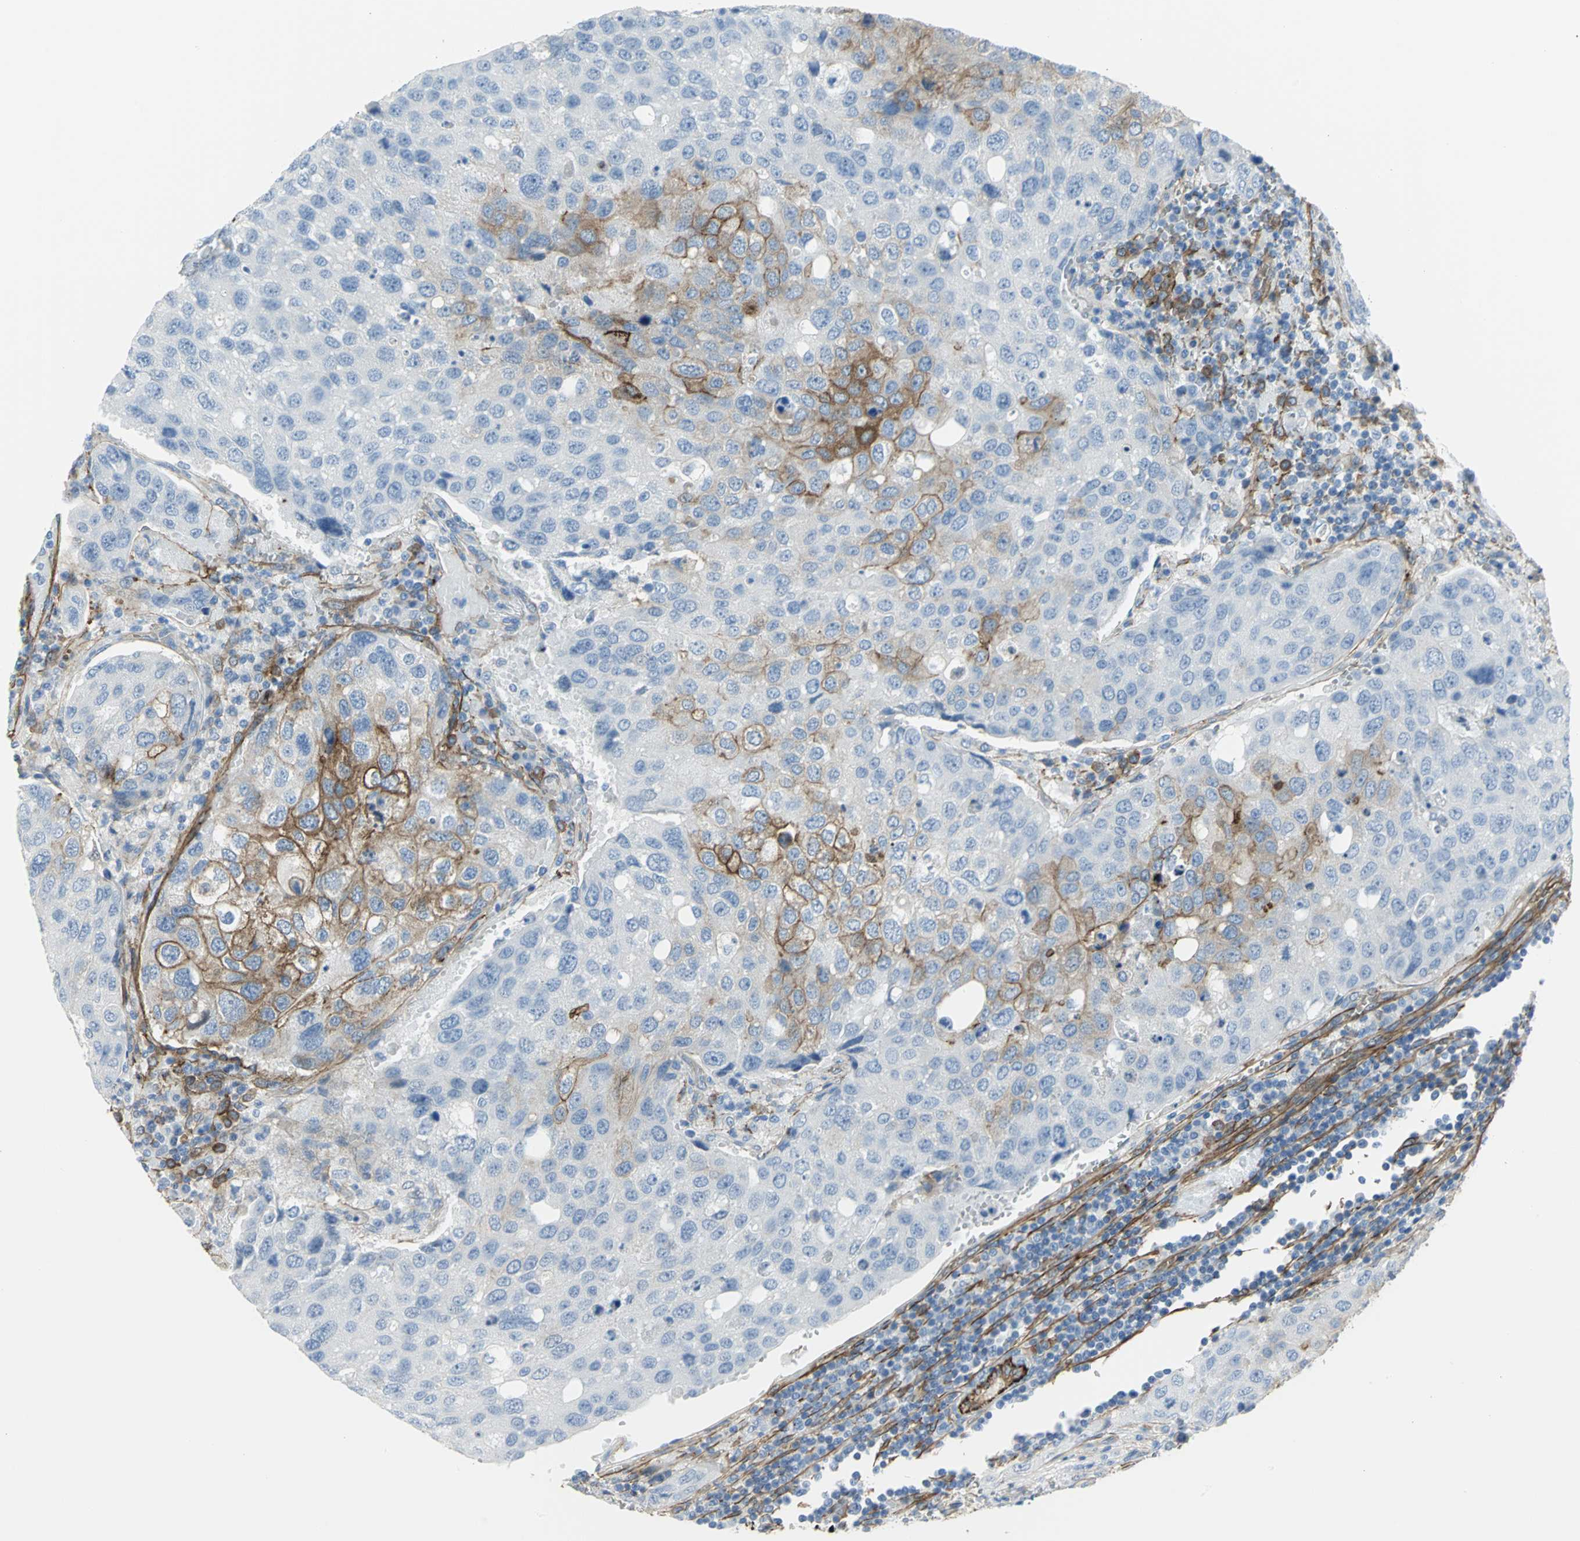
{"staining": {"intensity": "moderate", "quantity": "25%-75%", "location": "cytoplasmic/membranous"}, "tissue": "urothelial cancer", "cell_type": "Tumor cells", "image_type": "cancer", "snomed": [{"axis": "morphology", "description": "Urothelial carcinoma, High grade"}, {"axis": "topography", "description": "Lymph node"}, {"axis": "topography", "description": "Urinary bladder"}], "caption": "Moderate cytoplasmic/membranous positivity for a protein is appreciated in about 25%-75% of tumor cells of urothelial carcinoma (high-grade) using immunohistochemistry.", "gene": "FLNB", "patient": {"sex": "male", "age": 51}}